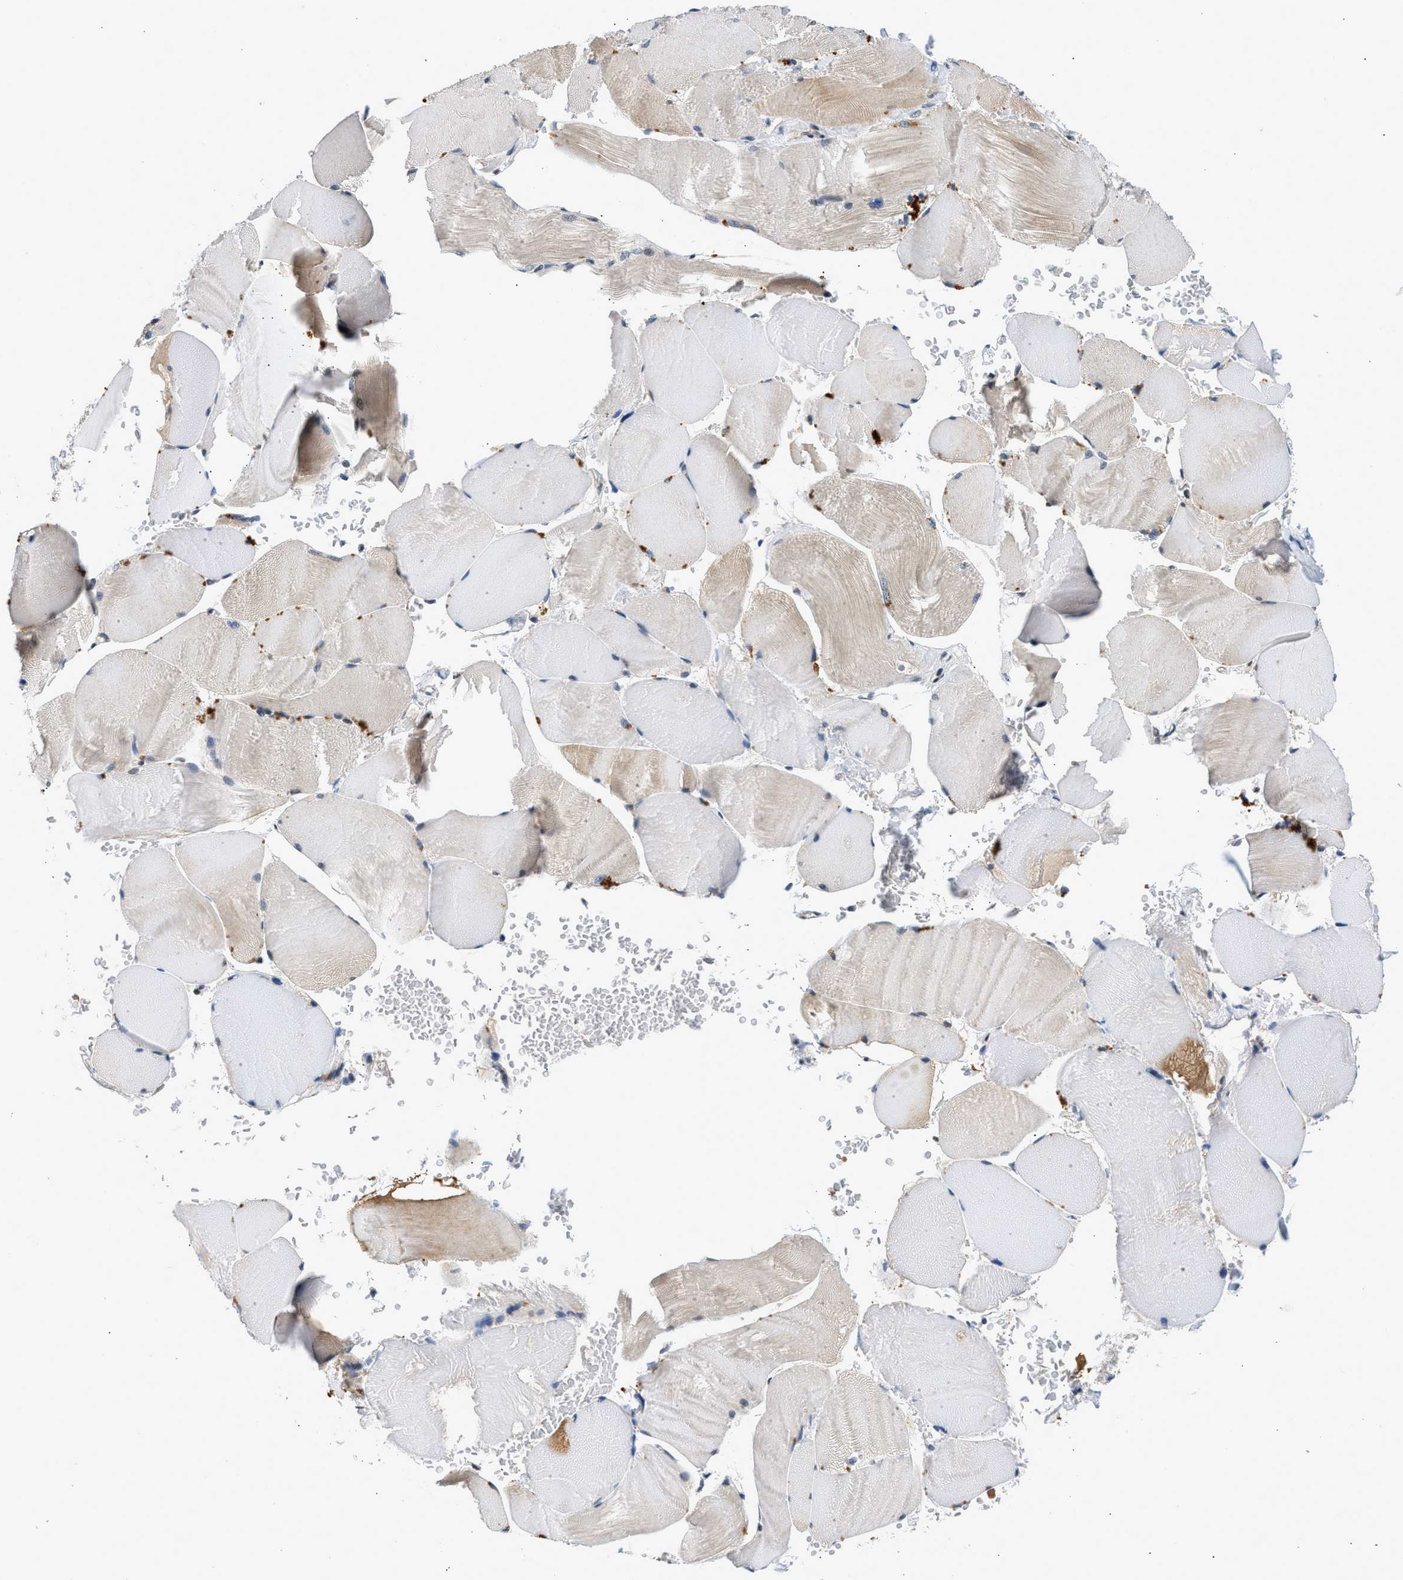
{"staining": {"intensity": "weak", "quantity": "<25%", "location": "cytoplasmic/membranous"}, "tissue": "skeletal muscle", "cell_type": "Myocytes", "image_type": "normal", "snomed": [{"axis": "morphology", "description": "Normal tissue, NOS"}, {"axis": "topography", "description": "Skin"}, {"axis": "topography", "description": "Skeletal muscle"}], "caption": "Immunohistochemical staining of benign human skeletal muscle demonstrates no significant staining in myocytes.", "gene": "OLIG3", "patient": {"sex": "male", "age": 83}}